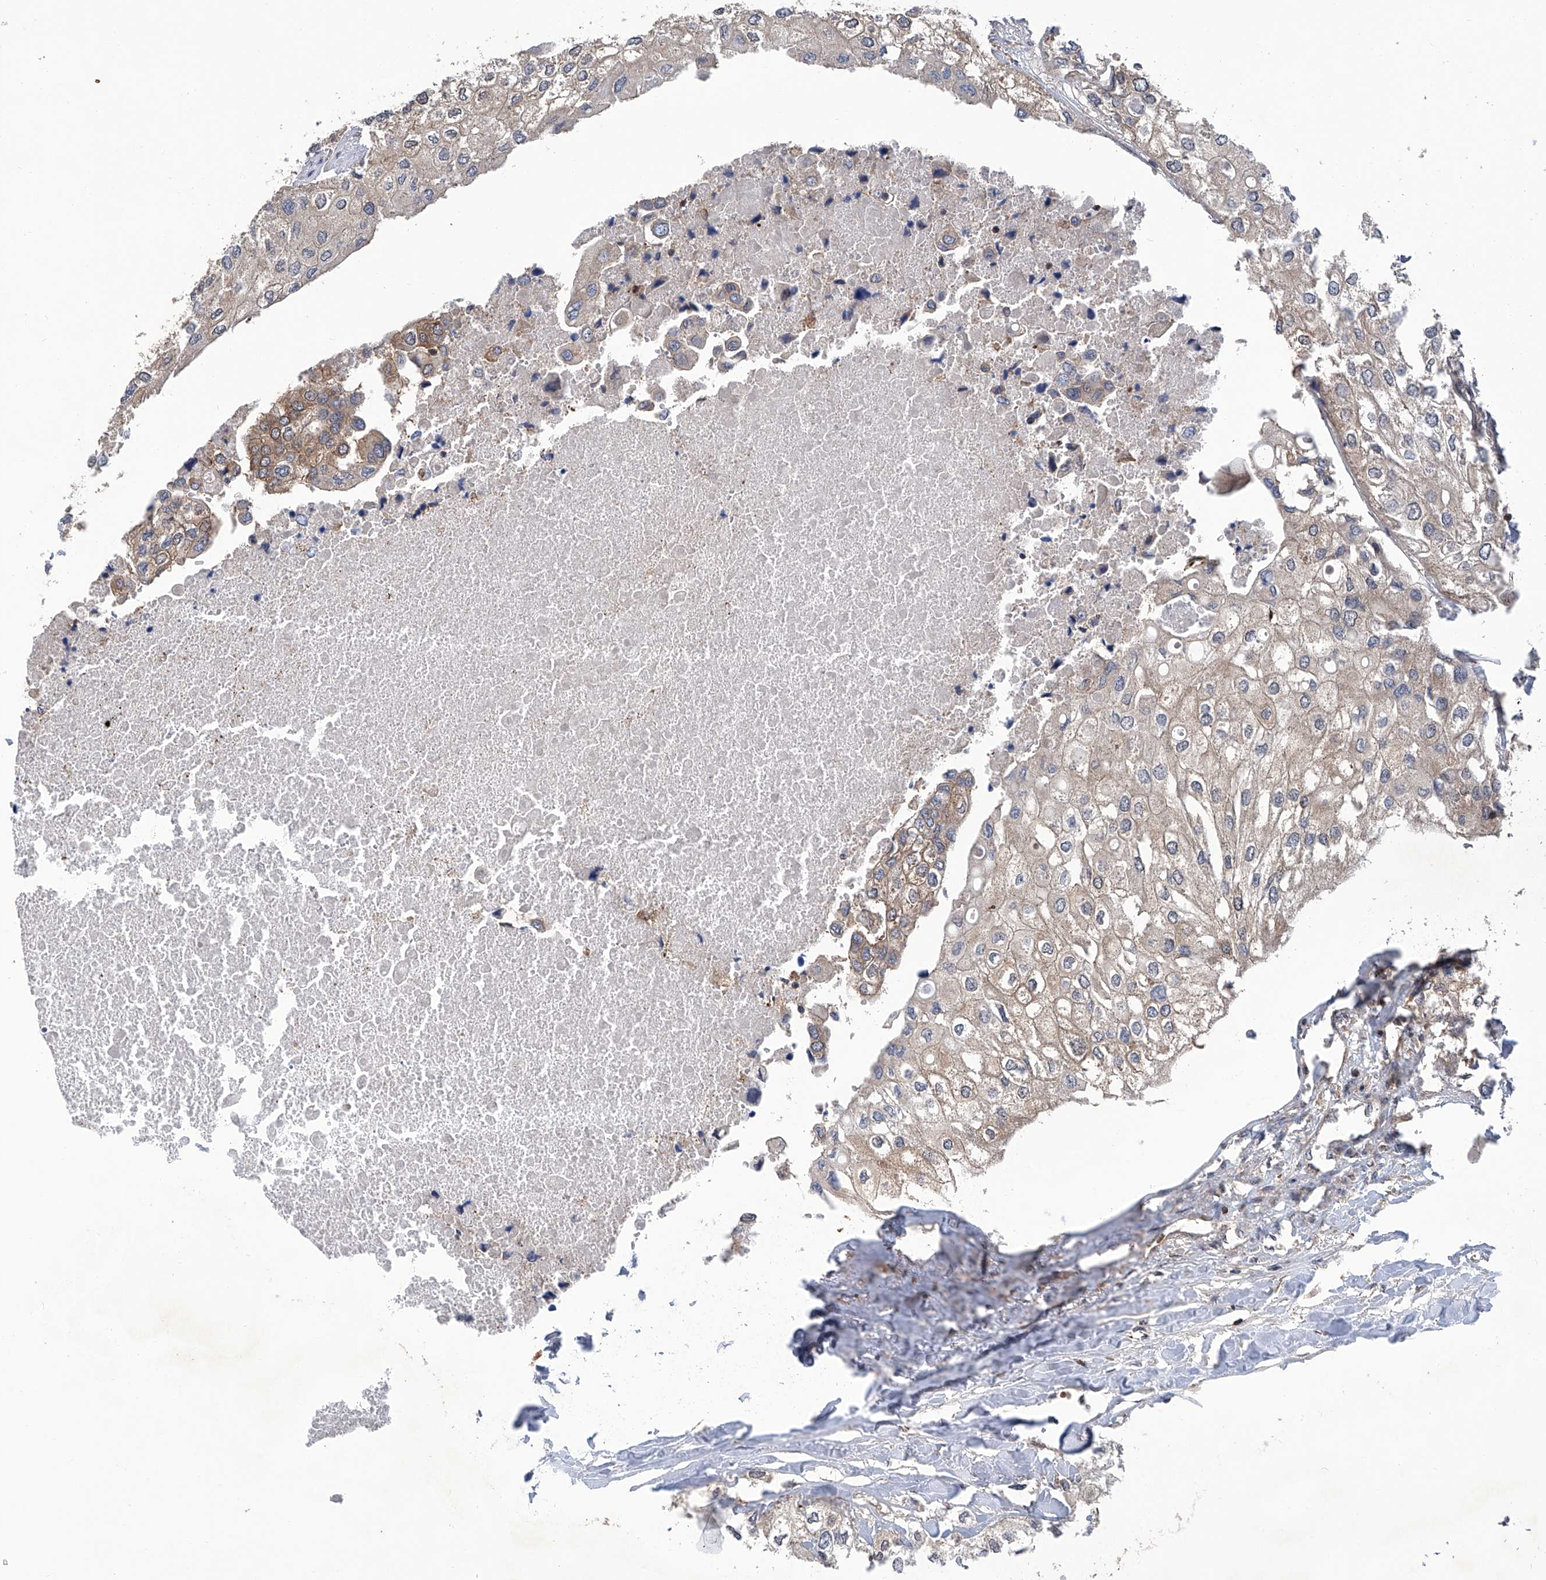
{"staining": {"intensity": "negative", "quantity": "none", "location": "none"}, "tissue": "urothelial cancer", "cell_type": "Tumor cells", "image_type": "cancer", "snomed": [{"axis": "morphology", "description": "Urothelial carcinoma, High grade"}, {"axis": "topography", "description": "Urinary bladder"}], "caption": "Immunohistochemistry photomicrograph of neoplastic tissue: human urothelial cancer stained with DAB (3,3'-diaminobenzidine) exhibits no significant protein positivity in tumor cells.", "gene": "SMAP1", "patient": {"sex": "male", "age": 64}}